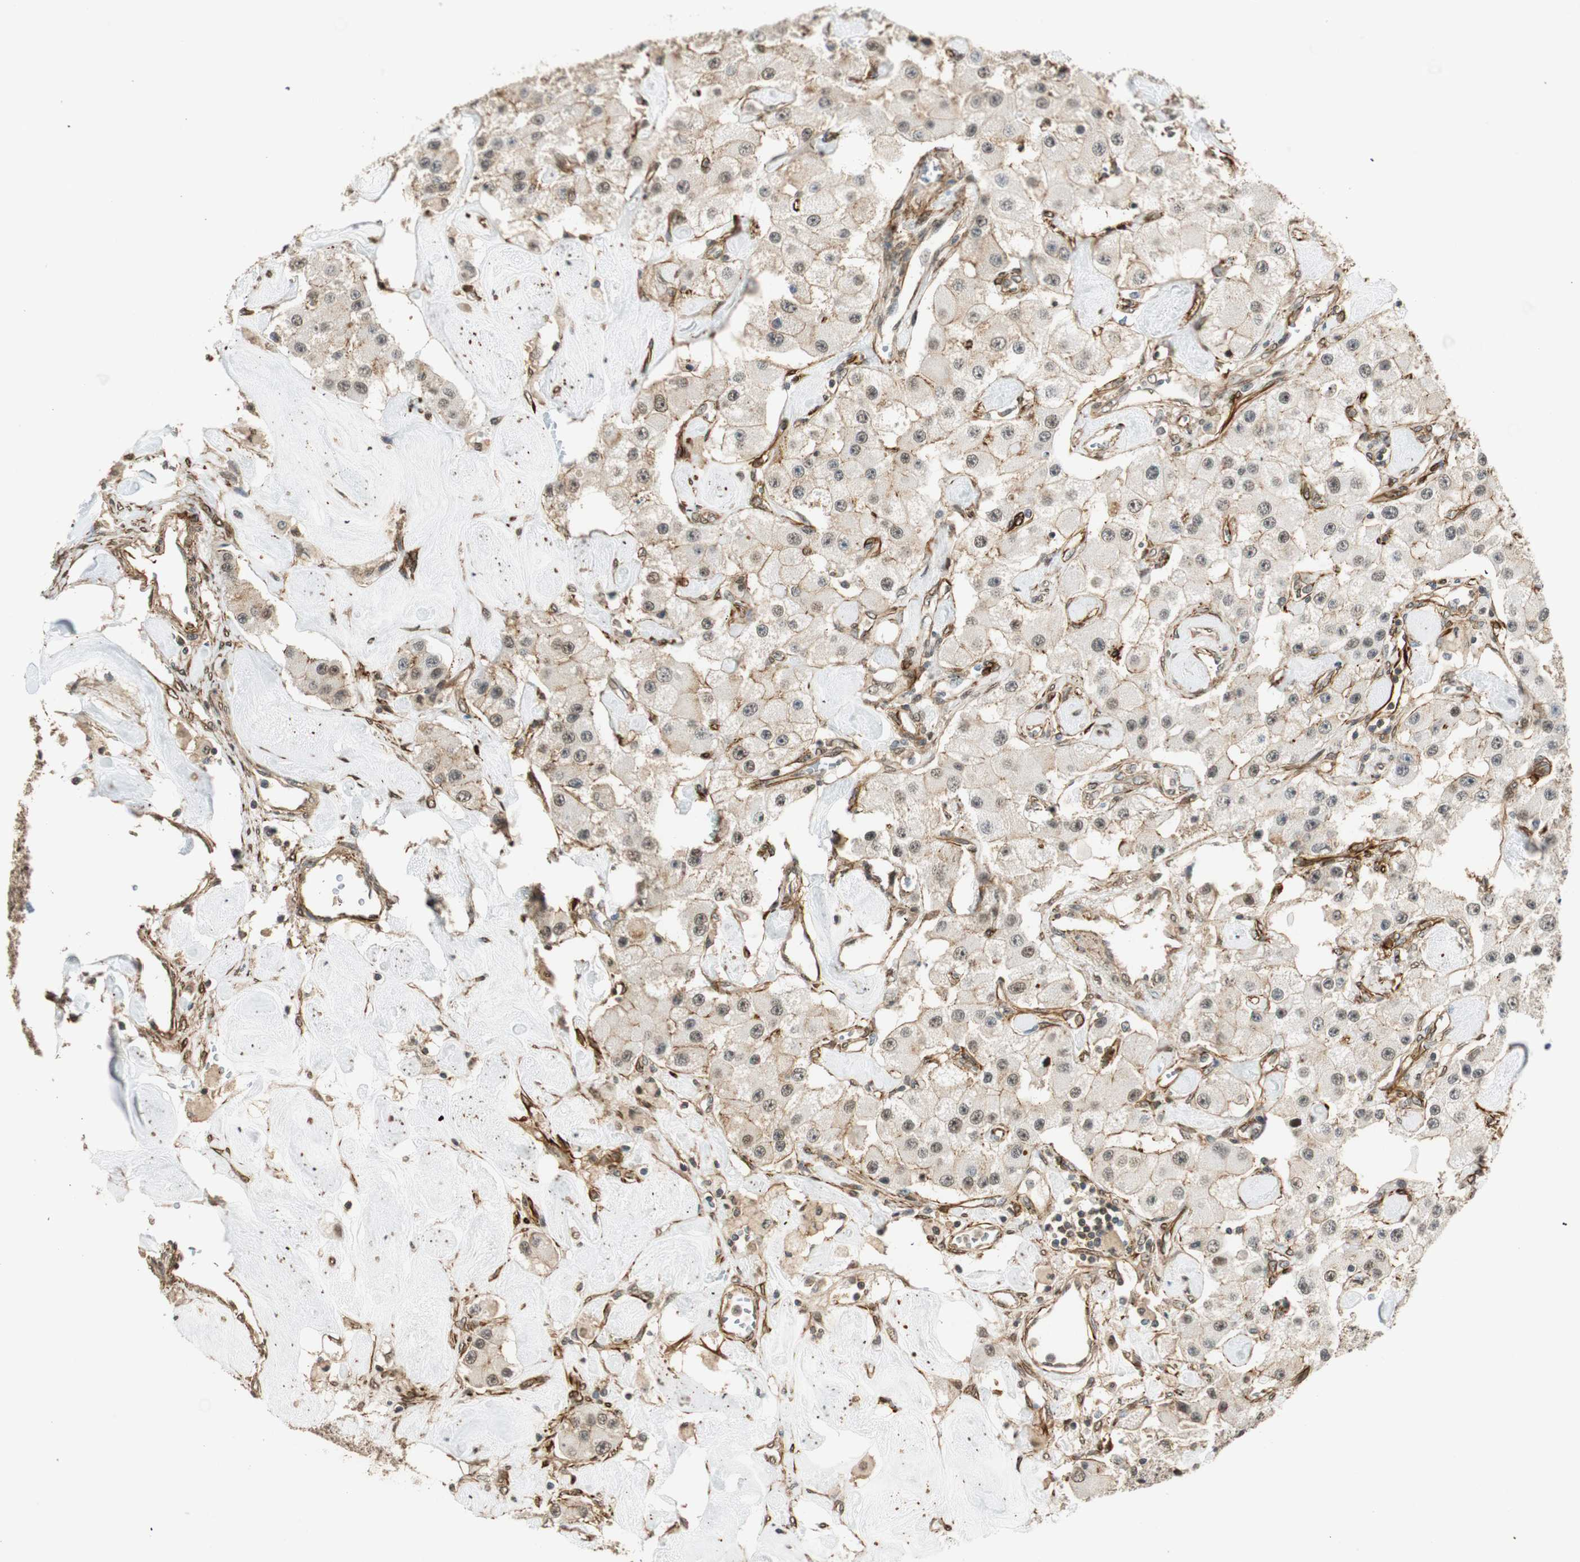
{"staining": {"intensity": "weak", "quantity": "<25%", "location": "cytoplasmic/membranous,nuclear"}, "tissue": "carcinoid", "cell_type": "Tumor cells", "image_type": "cancer", "snomed": [{"axis": "morphology", "description": "Carcinoid, malignant, NOS"}, {"axis": "topography", "description": "Pancreas"}], "caption": "Immunohistochemistry of human carcinoid demonstrates no staining in tumor cells. The staining was performed using DAB to visualize the protein expression in brown, while the nuclei were stained in blue with hematoxylin (Magnification: 20x).", "gene": "NES", "patient": {"sex": "male", "age": 41}}